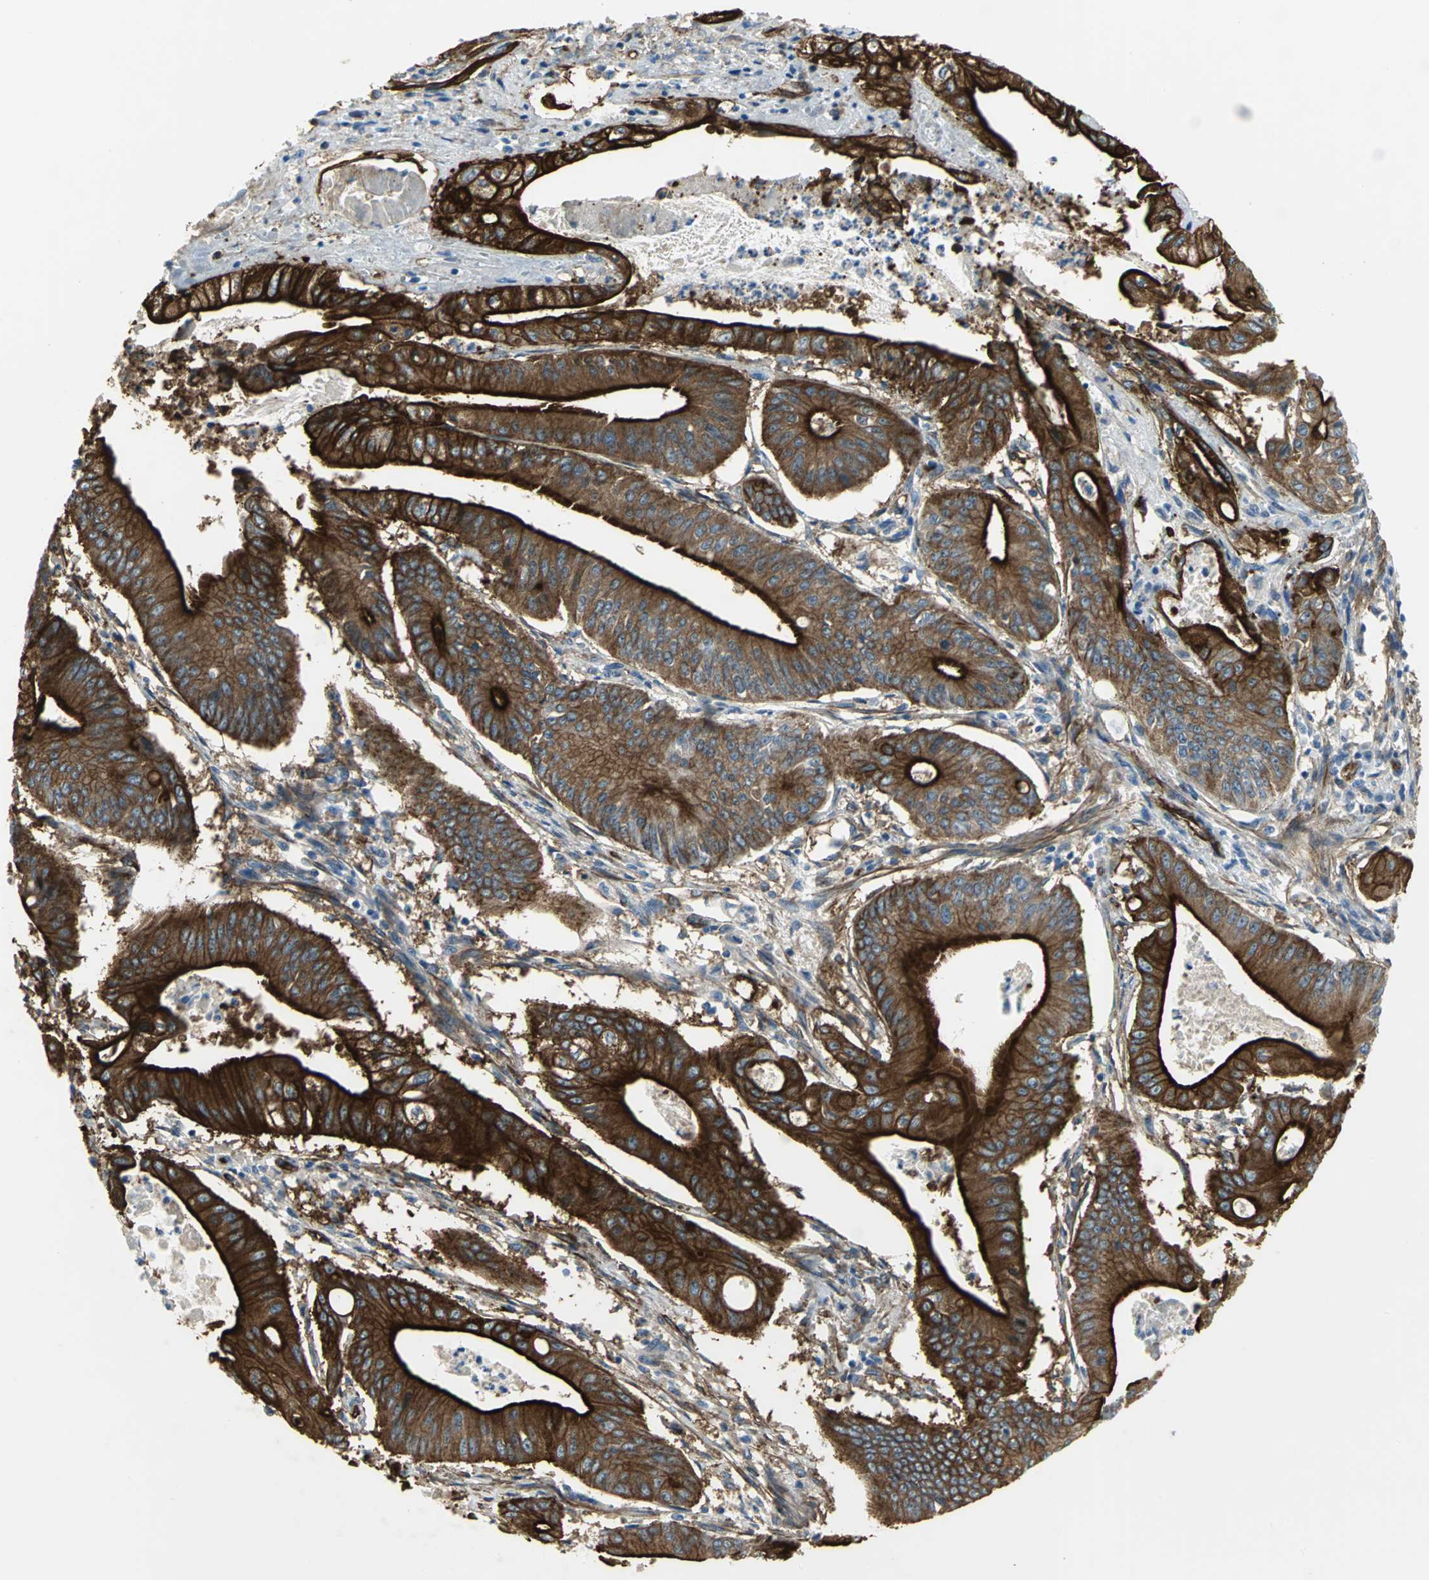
{"staining": {"intensity": "strong", "quantity": ">75%", "location": "cytoplasmic/membranous"}, "tissue": "pancreatic cancer", "cell_type": "Tumor cells", "image_type": "cancer", "snomed": [{"axis": "morphology", "description": "Normal tissue, NOS"}, {"axis": "topography", "description": "Lymph node"}], "caption": "Pancreatic cancer stained with a brown dye displays strong cytoplasmic/membranous positive positivity in about >75% of tumor cells.", "gene": "FLNB", "patient": {"sex": "male", "age": 62}}